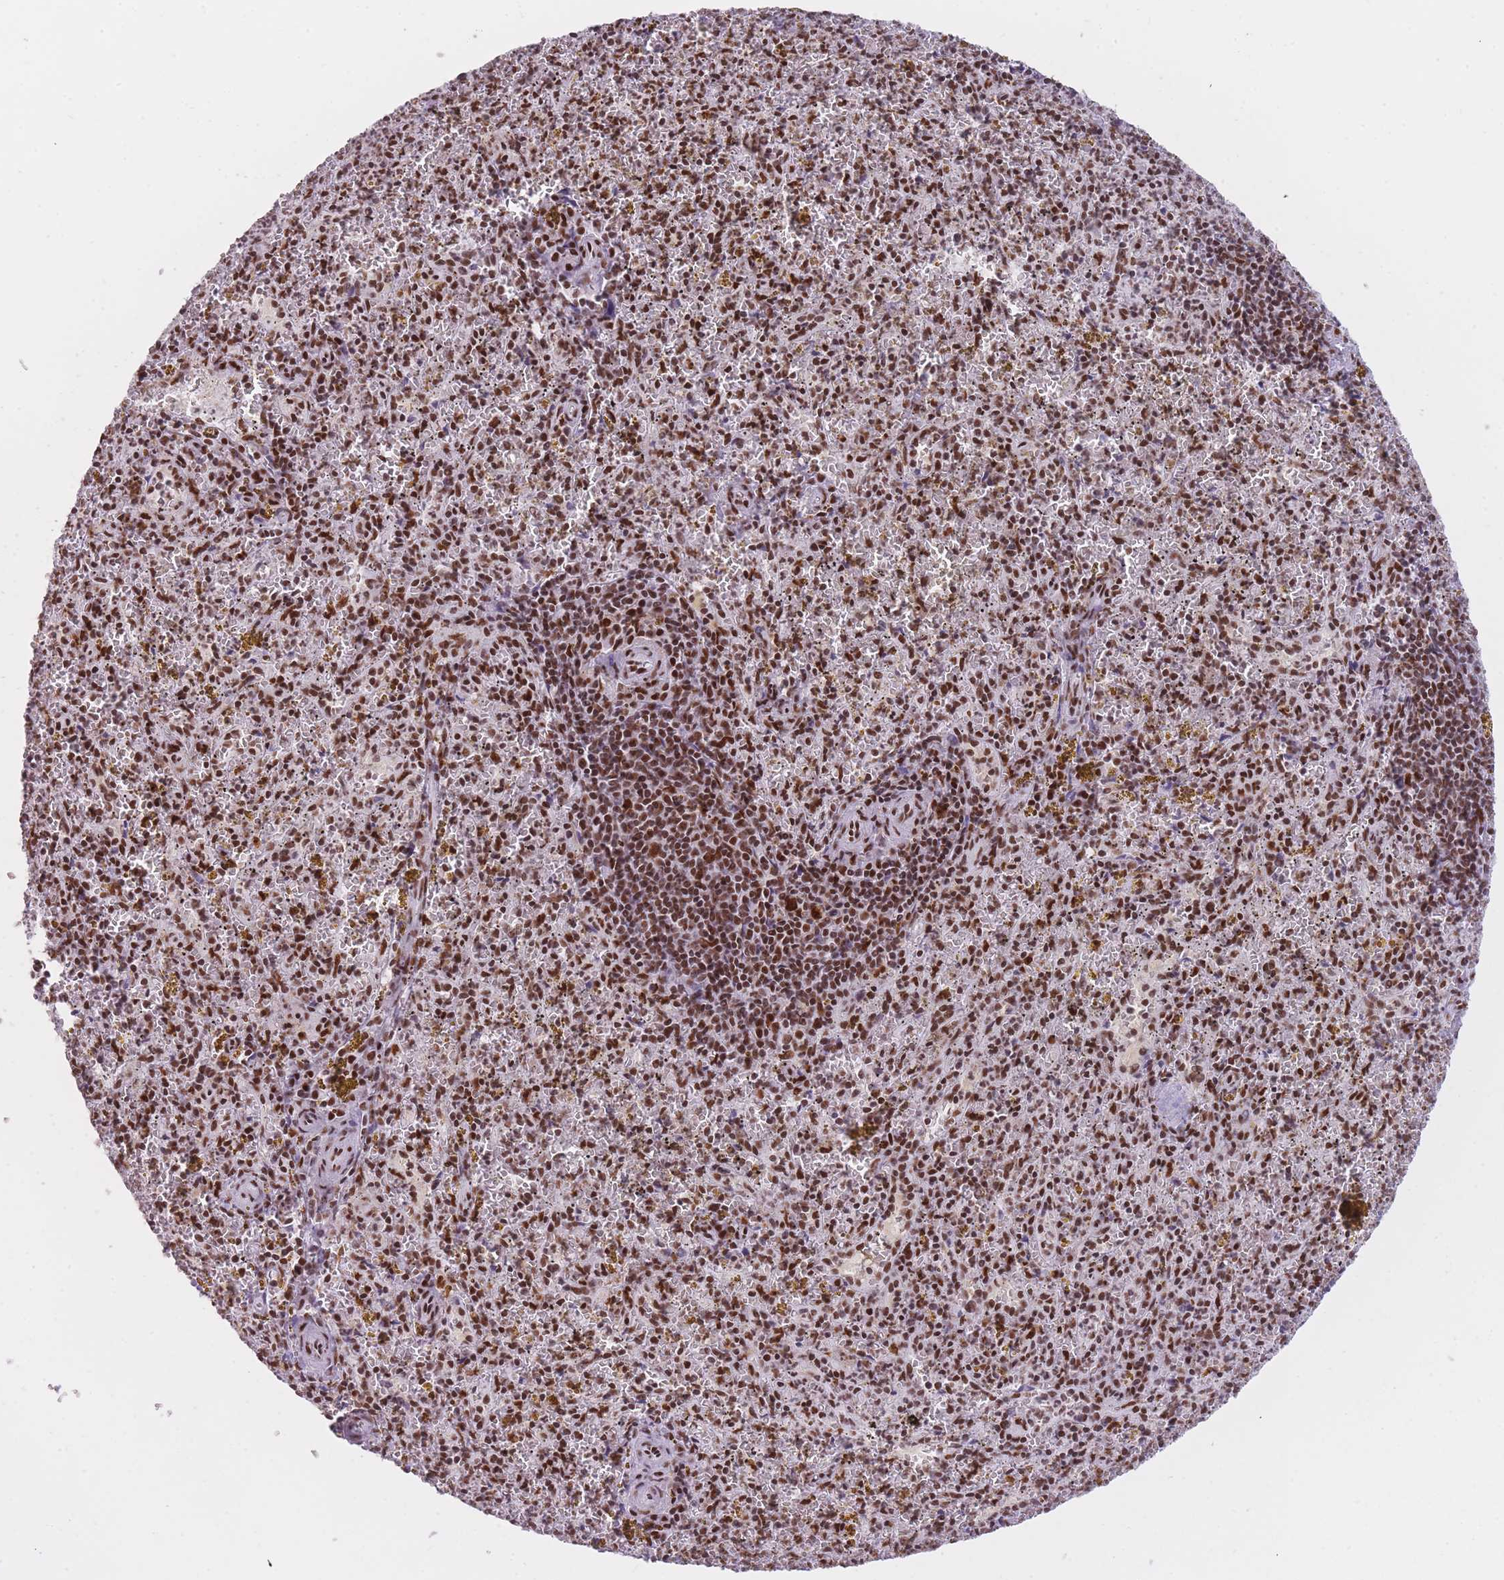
{"staining": {"intensity": "strong", "quantity": "25%-75%", "location": "nuclear"}, "tissue": "spleen", "cell_type": "Cells in red pulp", "image_type": "normal", "snomed": [{"axis": "morphology", "description": "Normal tissue, NOS"}, {"axis": "topography", "description": "Spleen"}], "caption": "A high amount of strong nuclear staining is present in about 25%-75% of cells in red pulp in normal spleen. The staining is performed using DAB (3,3'-diaminobenzidine) brown chromogen to label protein expression. The nuclei are counter-stained blue using hematoxylin.", "gene": "HNRNPUL1", "patient": {"sex": "male", "age": 57}}